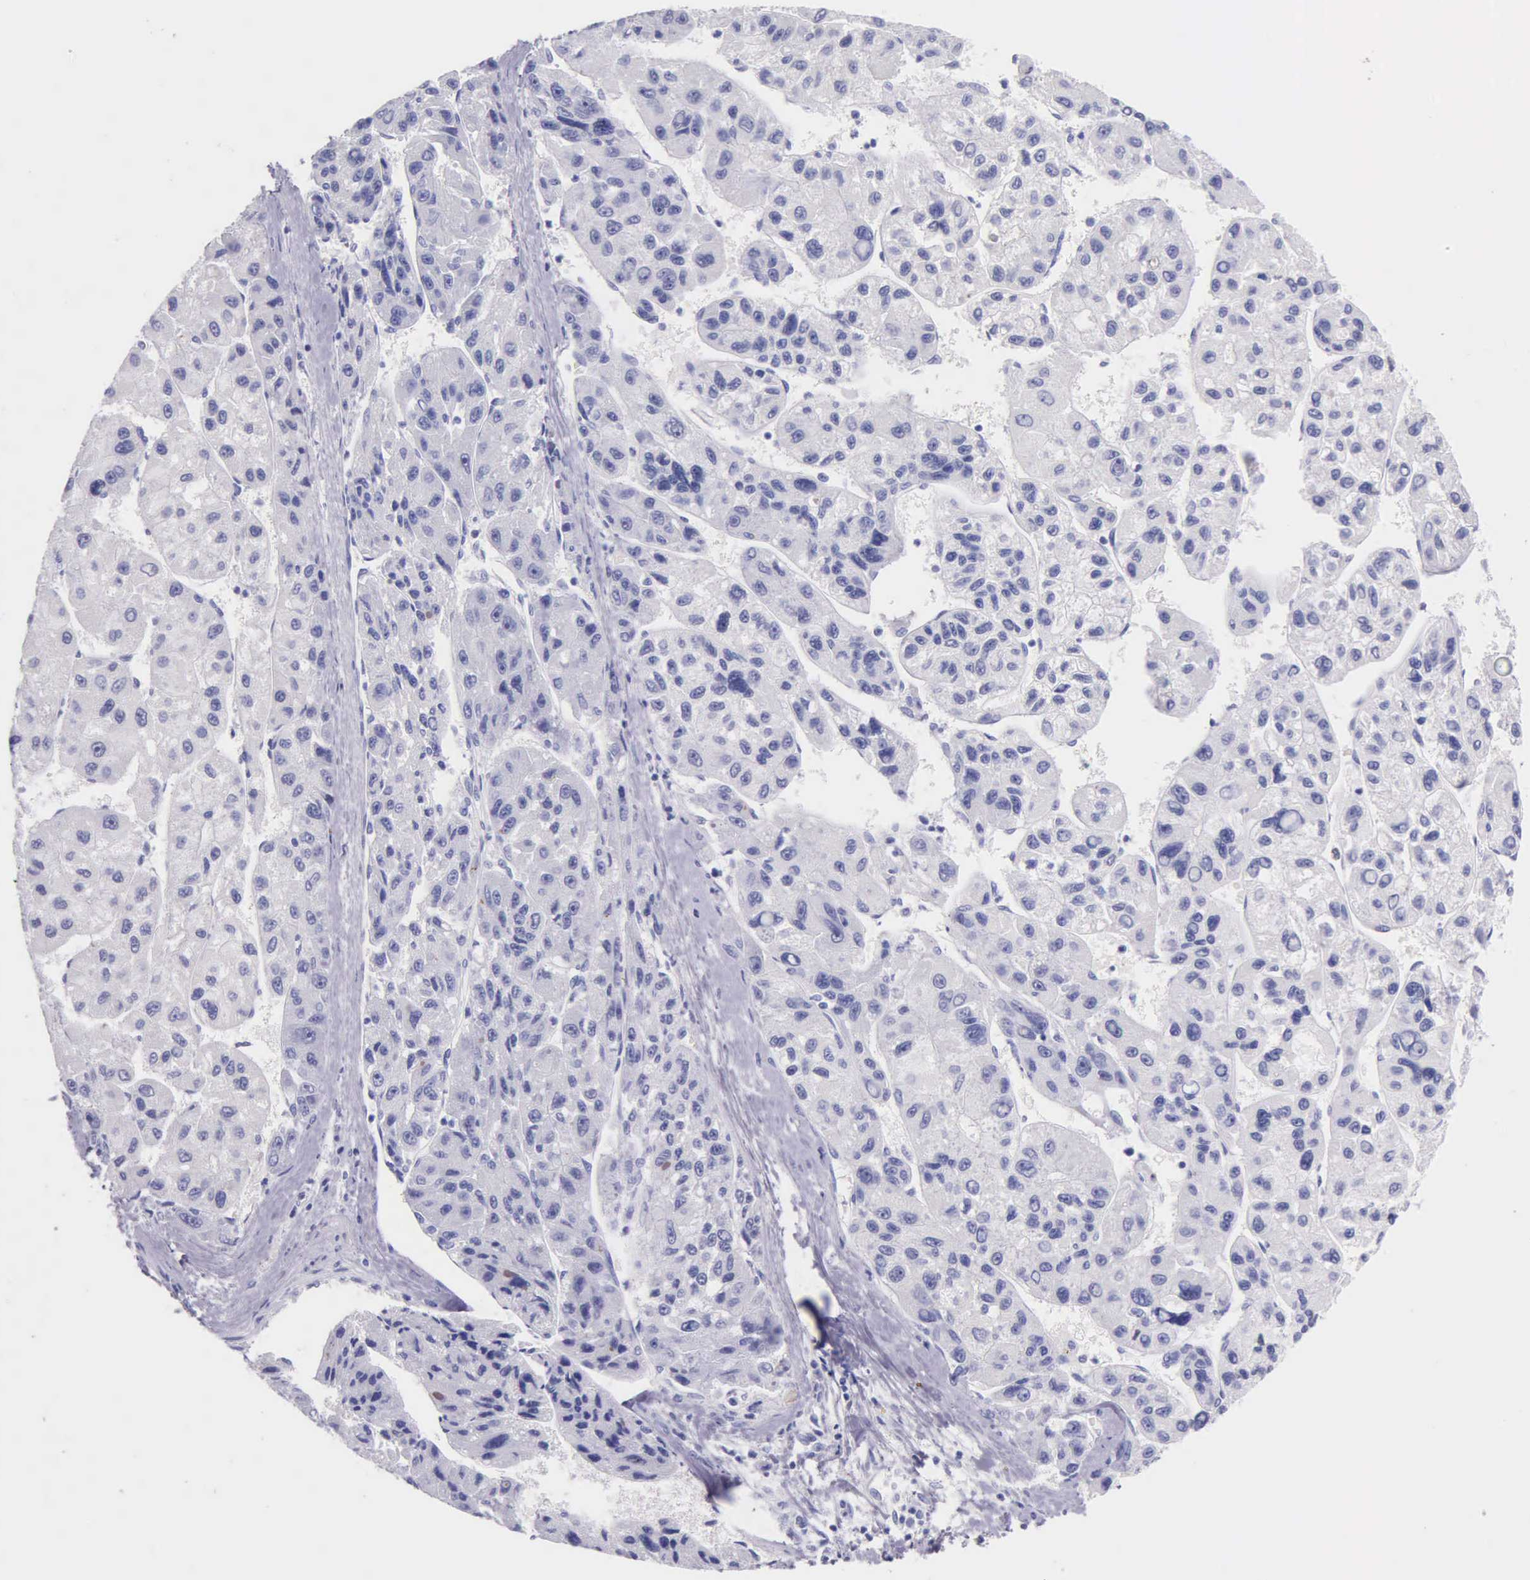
{"staining": {"intensity": "negative", "quantity": "none", "location": "none"}, "tissue": "liver cancer", "cell_type": "Tumor cells", "image_type": "cancer", "snomed": [{"axis": "morphology", "description": "Carcinoma, Hepatocellular, NOS"}, {"axis": "topography", "description": "Liver"}], "caption": "Immunohistochemical staining of human liver cancer (hepatocellular carcinoma) exhibits no significant positivity in tumor cells.", "gene": "KLK3", "patient": {"sex": "male", "age": 64}}